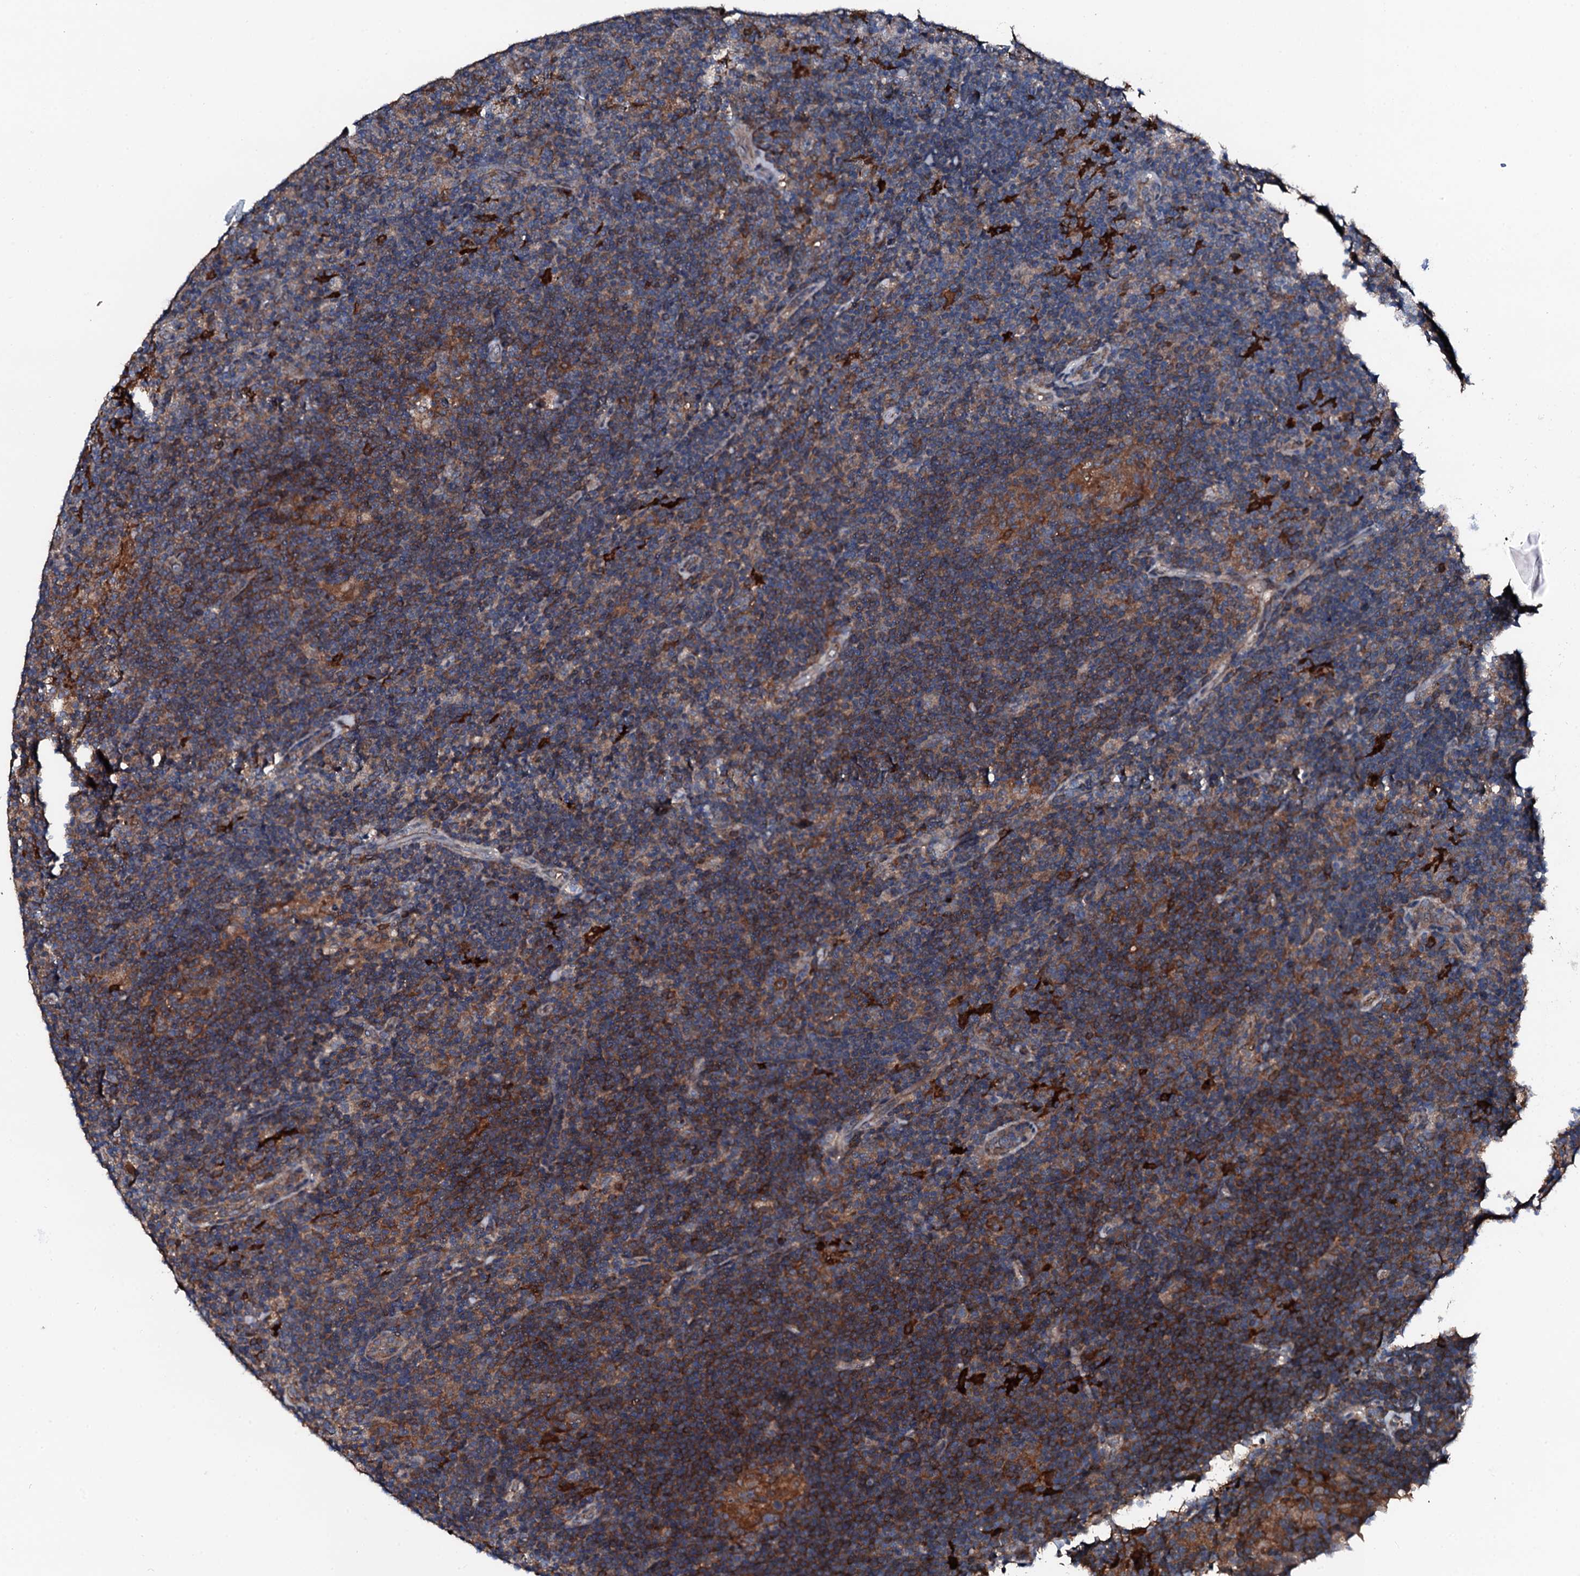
{"staining": {"intensity": "weak", "quantity": "25%-75%", "location": "cytoplasmic/membranous"}, "tissue": "lymphoma", "cell_type": "Tumor cells", "image_type": "cancer", "snomed": [{"axis": "morphology", "description": "Hodgkin's disease, NOS"}, {"axis": "topography", "description": "Lymph node"}], "caption": "Human lymphoma stained with a protein marker displays weak staining in tumor cells.", "gene": "TRAFD1", "patient": {"sex": "female", "age": 57}}